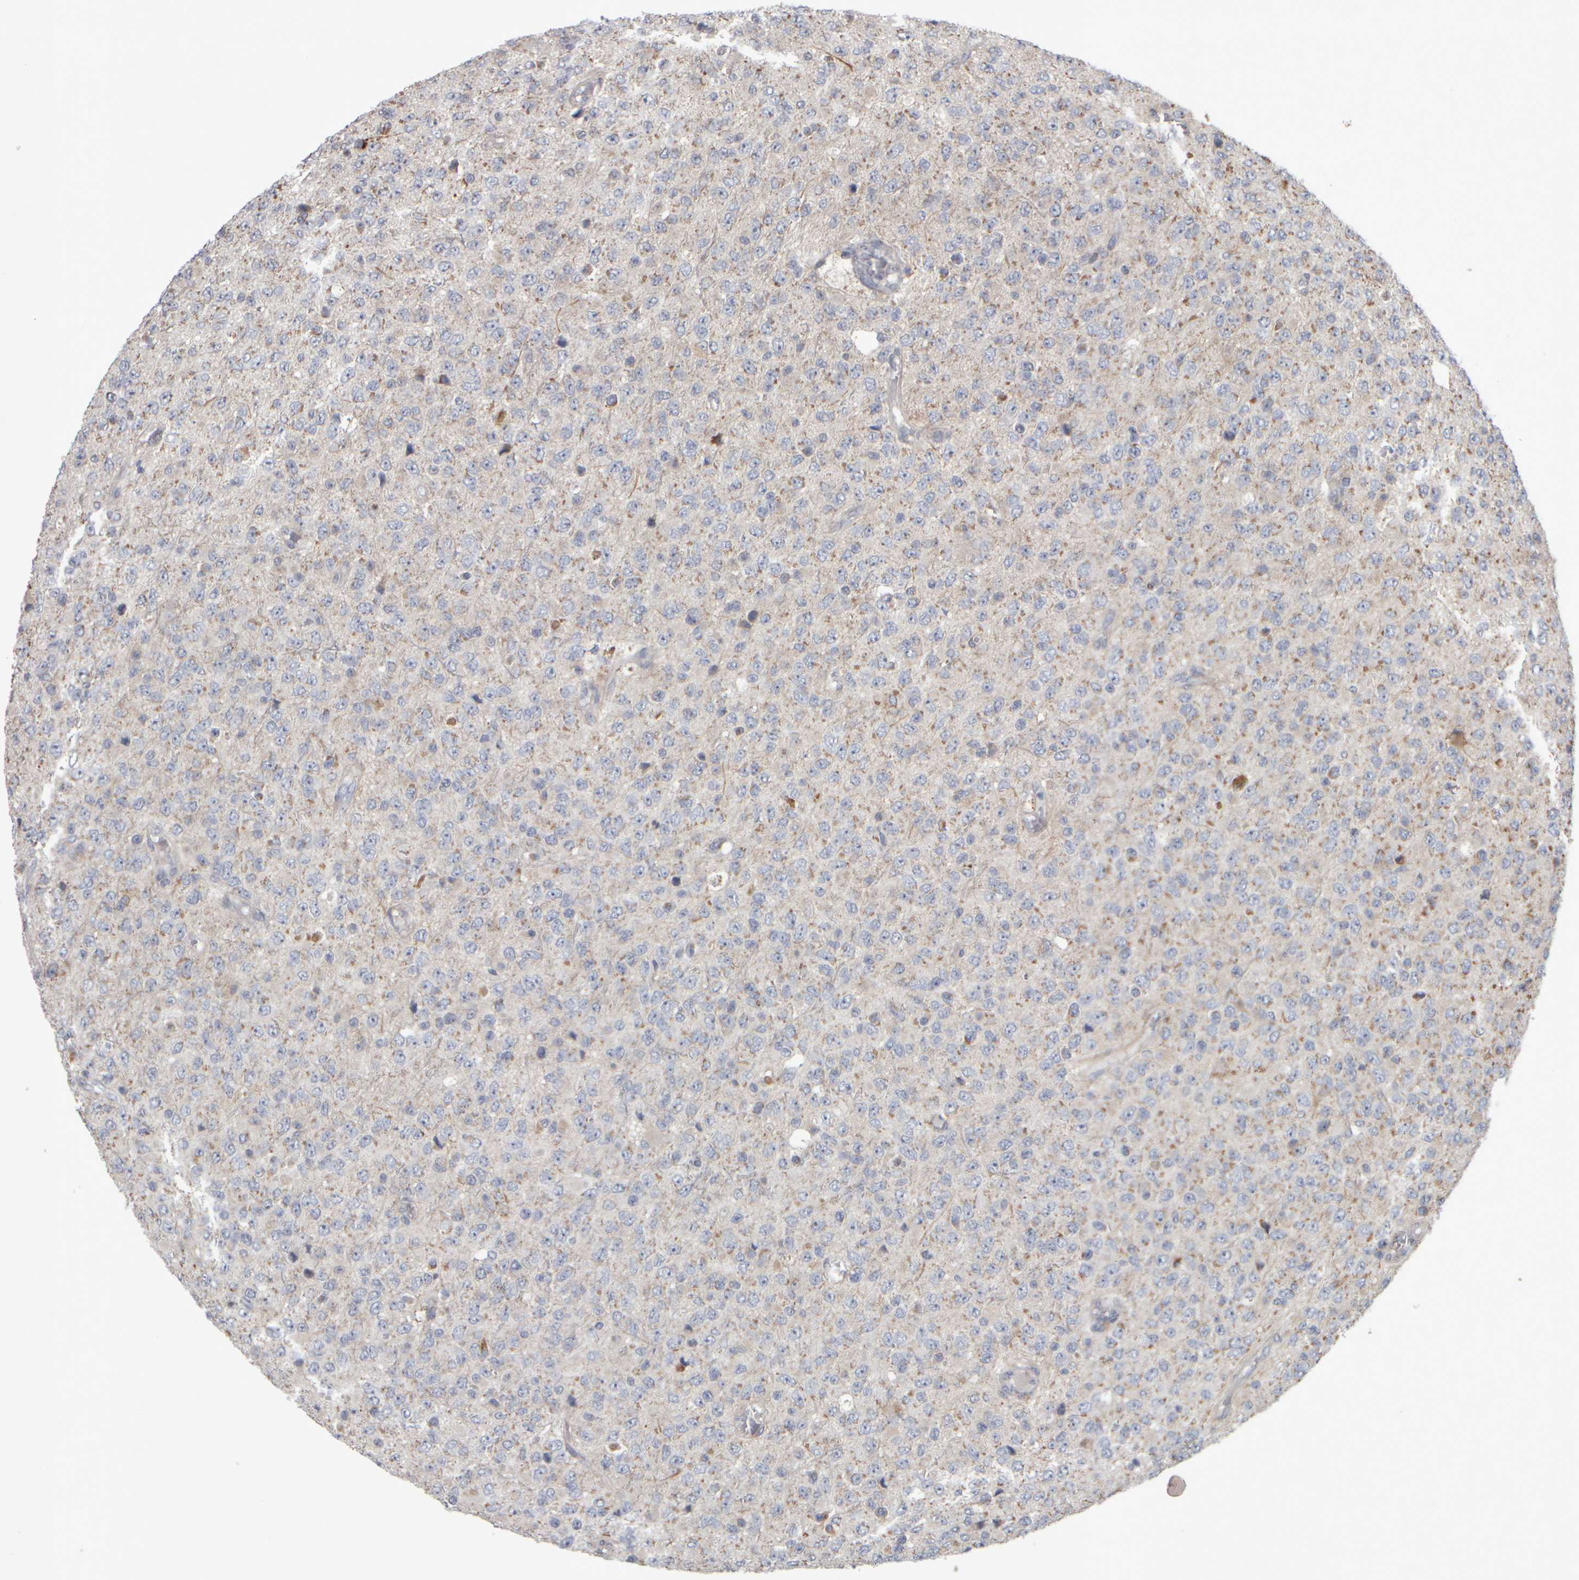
{"staining": {"intensity": "negative", "quantity": "none", "location": "none"}, "tissue": "glioma", "cell_type": "Tumor cells", "image_type": "cancer", "snomed": [{"axis": "morphology", "description": "Glioma, malignant, High grade"}, {"axis": "topography", "description": "pancreas cauda"}], "caption": "This image is of malignant glioma (high-grade) stained with IHC to label a protein in brown with the nuclei are counter-stained blue. There is no expression in tumor cells.", "gene": "SCO1", "patient": {"sex": "male", "age": 60}}